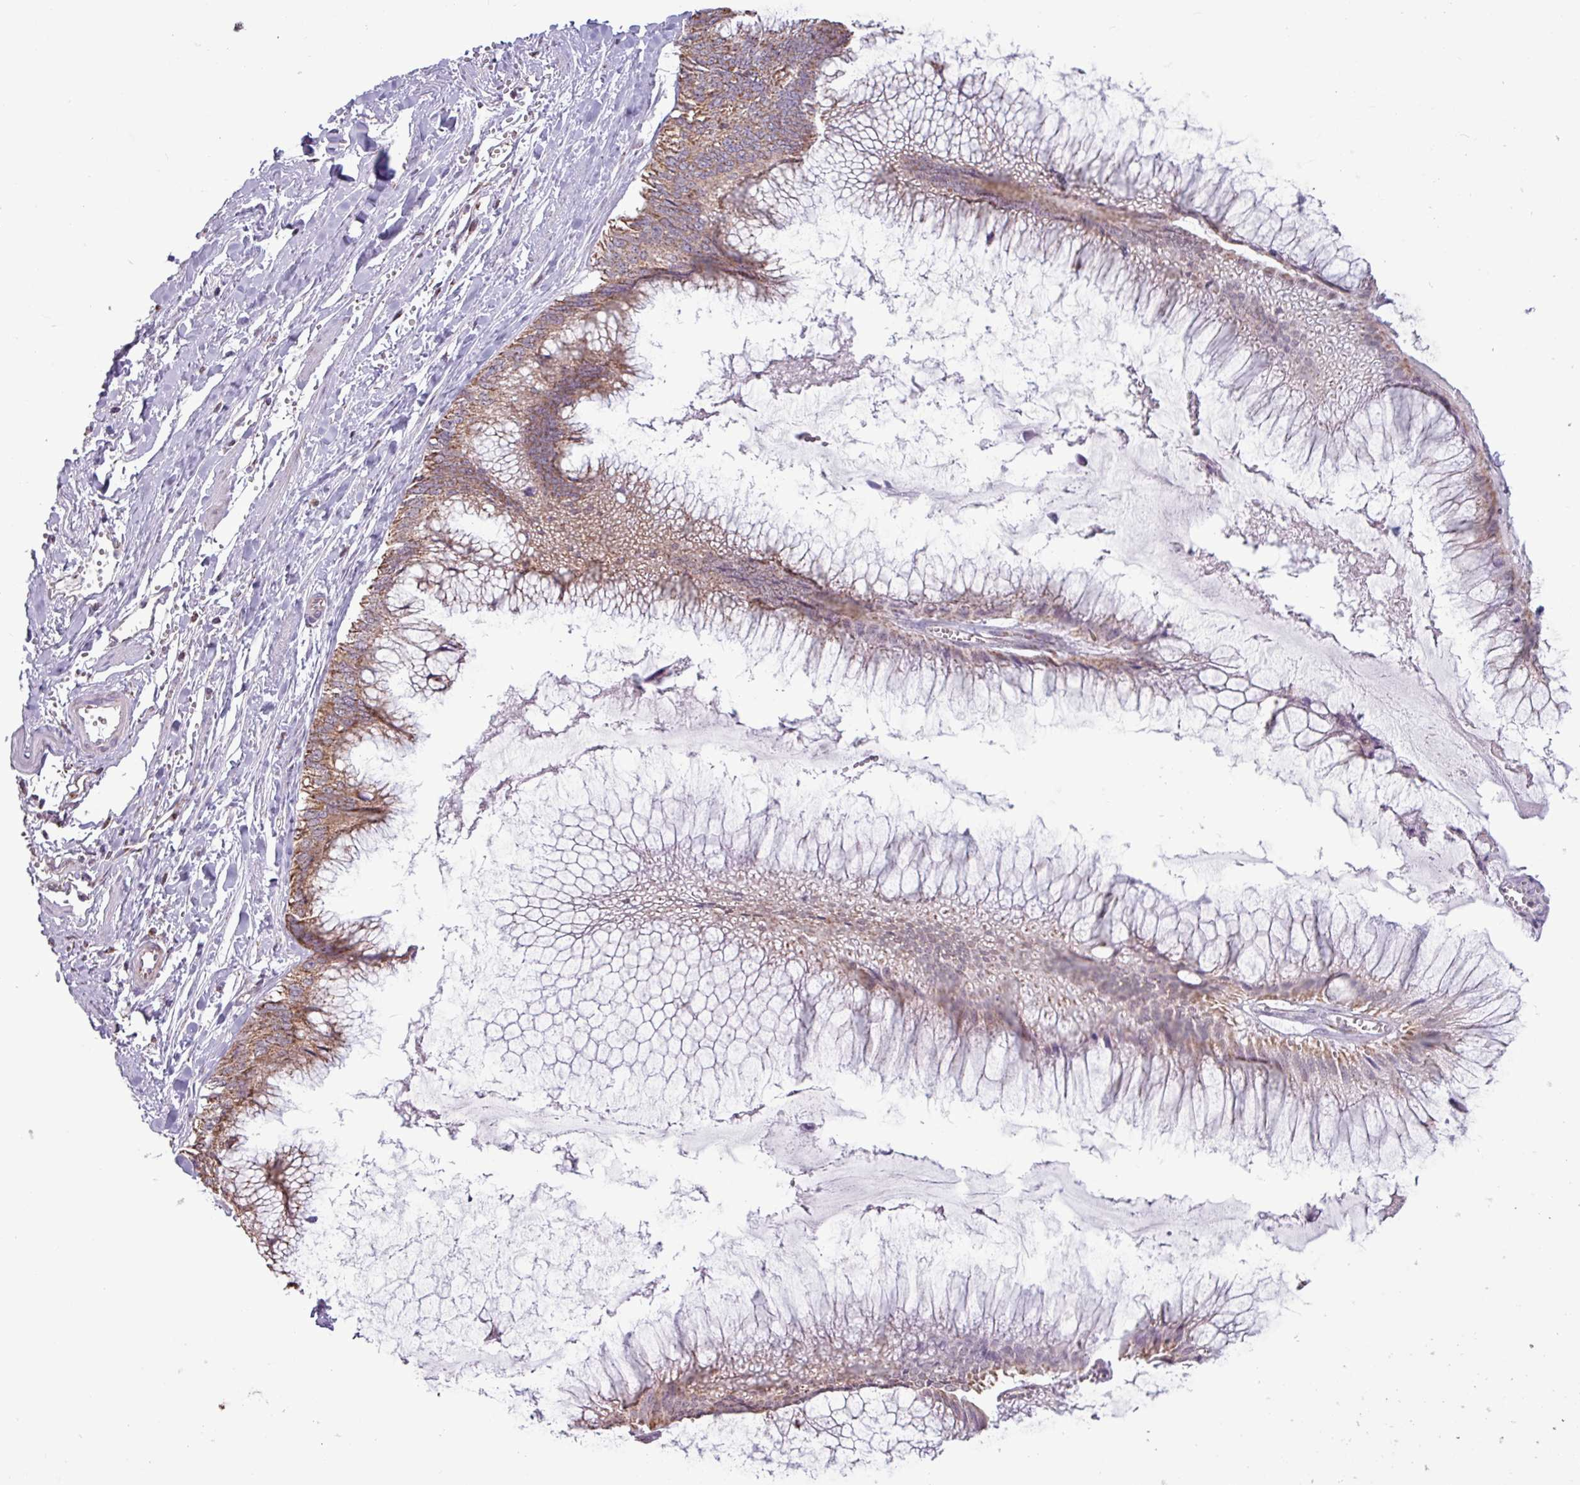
{"staining": {"intensity": "strong", "quantity": ">75%", "location": "cytoplasmic/membranous"}, "tissue": "ovarian cancer", "cell_type": "Tumor cells", "image_type": "cancer", "snomed": [{"axis": "morphology", "description": "Cystadenocarcinoma, mucinous, NOS"}, {"axis": "topography", "description": "Ovary"}], "caption": "This histopathology image demonstrates mucinous cystadenocarcinoma (ovarian) stained with immunohistochemistry to label a protein in brown. The cytoplasmic/membranous of tumor cells show strong positivity for the protein. Nuclei are counter-stained blue.", "gene": "ALG8", "patient": {"sex": "female", "age": 44}}